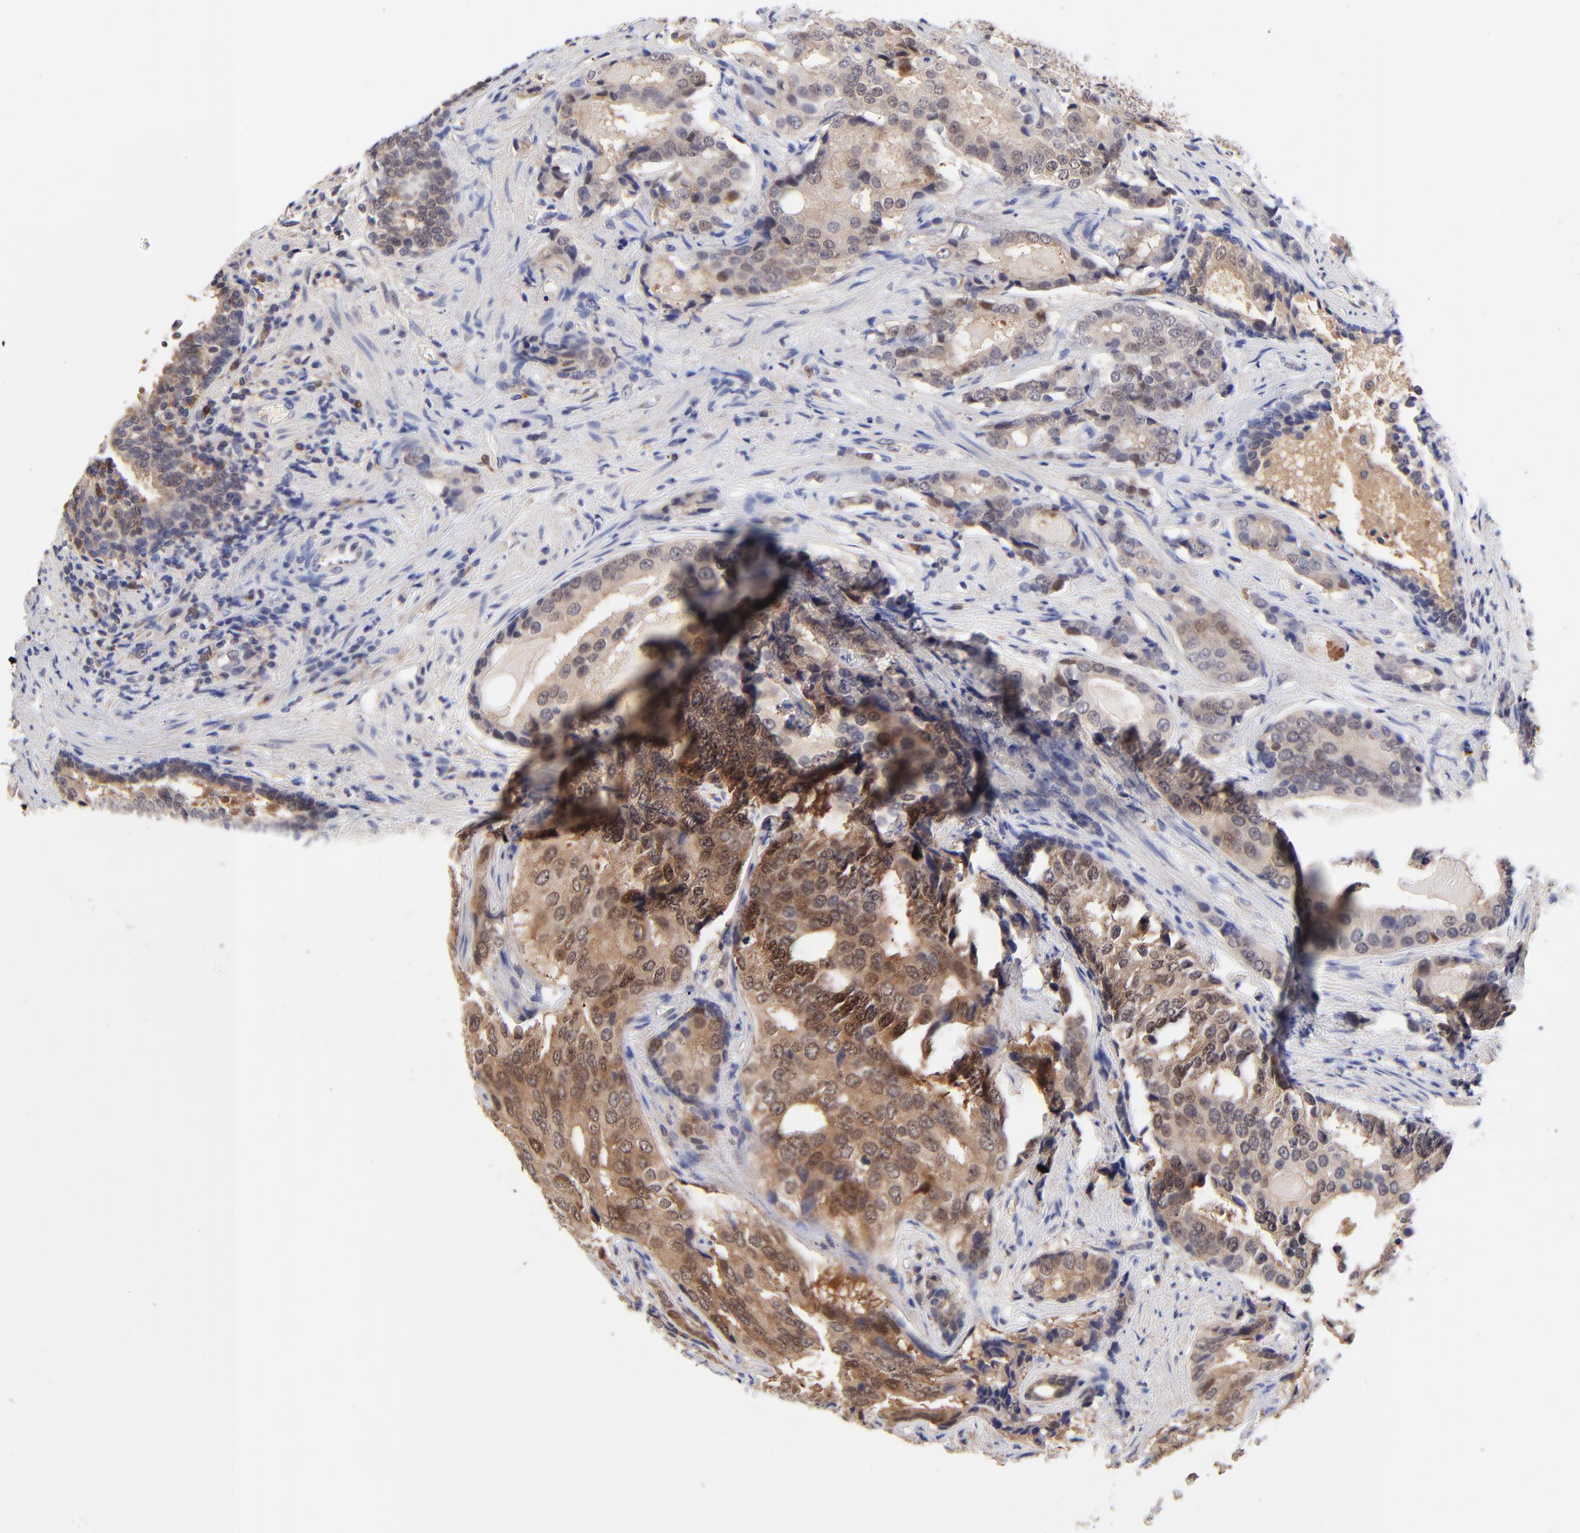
{"staining": {"intensity": "moderate", "quantity": "25%-75%", "location": "cytoplasmic/membranous,nuclear"}, "tissue": "prostate cancer", "cell_type": "Tumor cells", "image_type": "cancer", "snomed": [{"axis": "morphology", "description": "Adenocarcinoma, High grade"}, {"axis": "topography", "description": "Prostate"}], "caption": "DAB (3,3'-diaminobenzidine) immunohistochemical staining of prostate cancer exhibits moderate cytoplasmic/membranous and nuclear protein positivity in about 25%-75% of tumor cells.", "gene": "DCTPP1", "patient": {"sex": "male", "age": 58}}